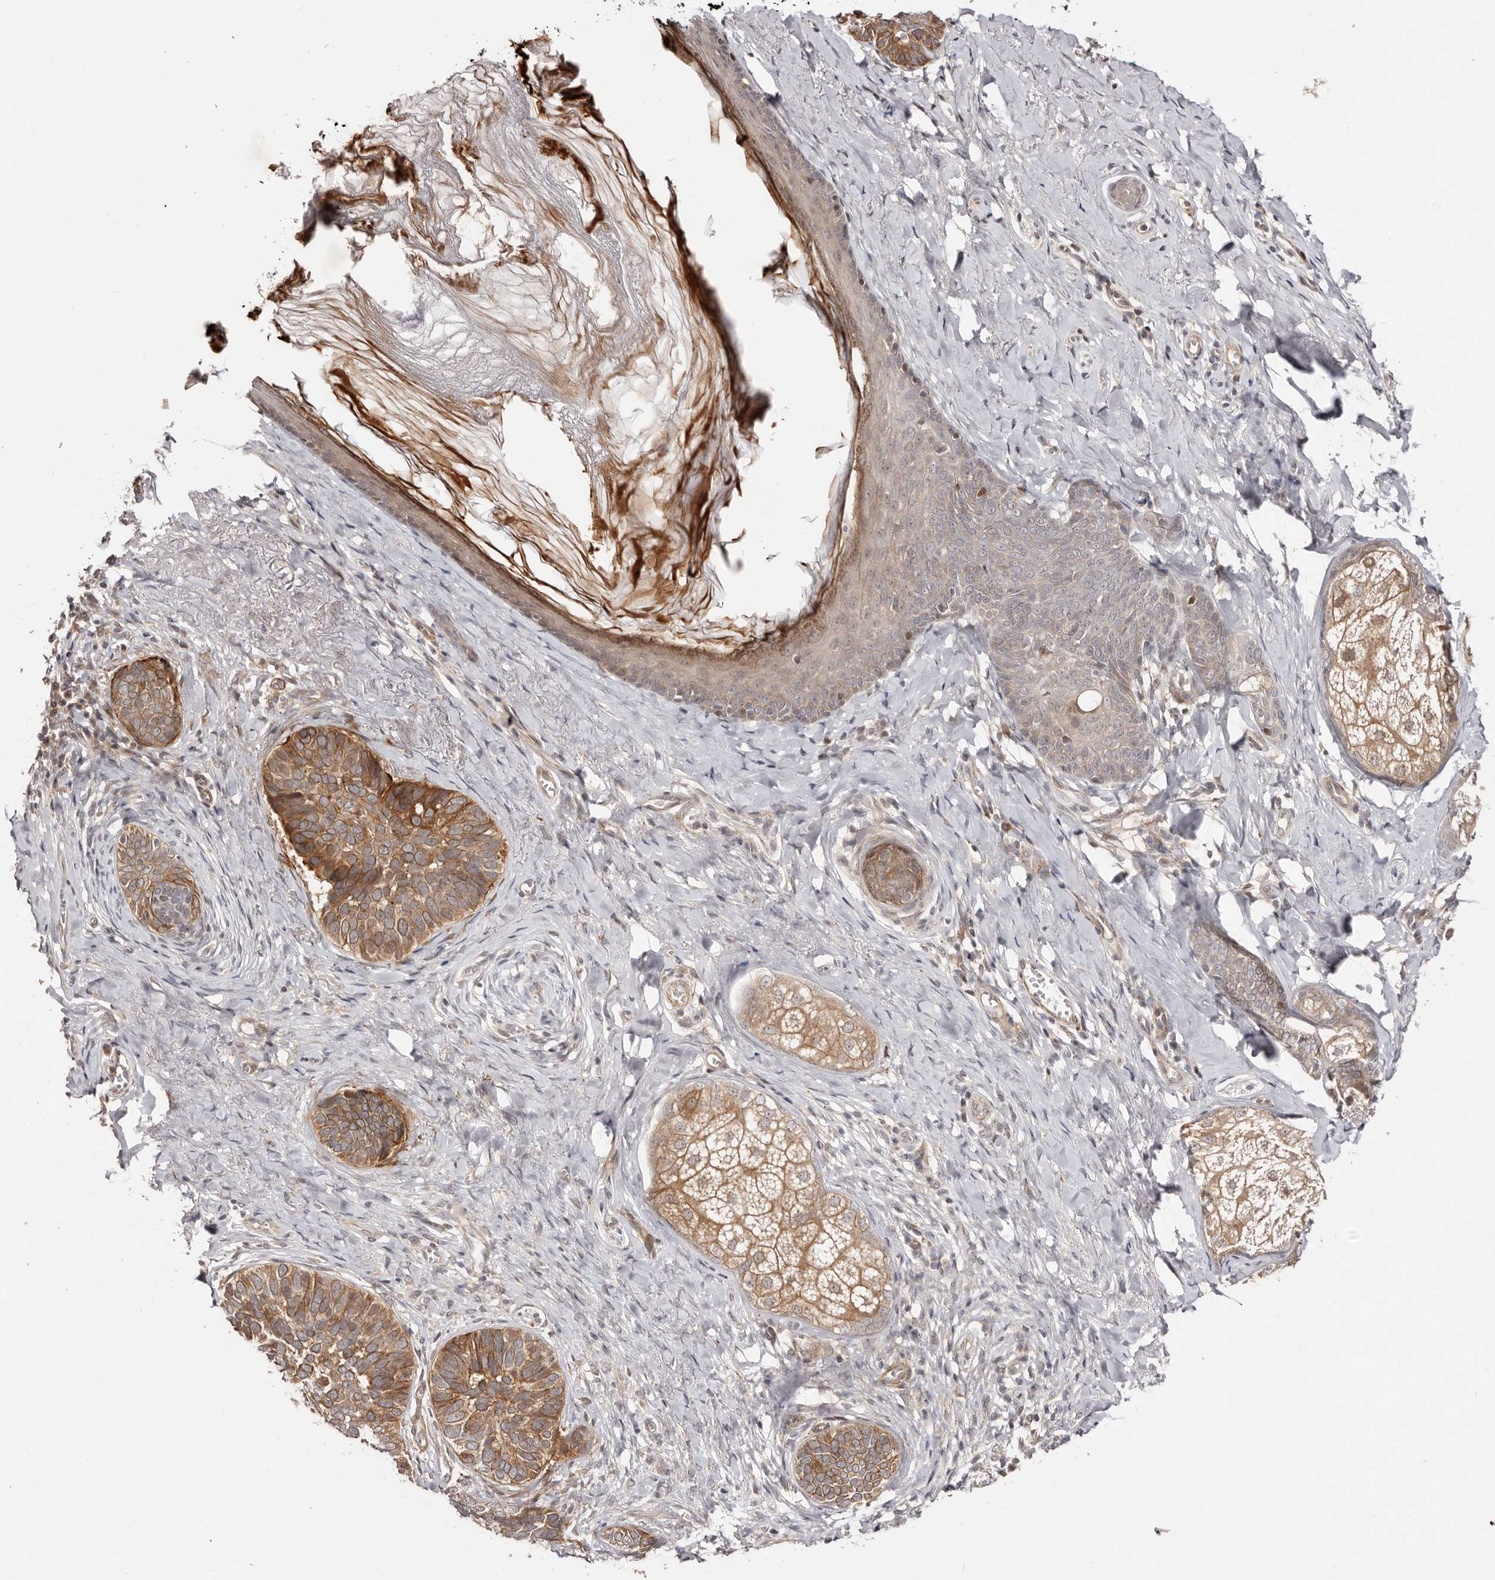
{"staining": {"intensity": "moderate", "quantity": ">75%", "location": "cytoplasmic/membranous"}, "tissue": "skin cancer", "cell_type": "Tumor cells", "image_type": "cancer", "snomed": [{"axis": "morphology", "description": "Basal cell carcinoma"}, {"axis": "topography", "description": "Skin"}], "caption": "An IHC image of neoplastic tissue is shown. Protein staining in brown shows moderate cytoplasmic/membranous positivity in skin cancer within tumor cells.", "gene": "MICAL2", "patient": {"sex": "male", "age": 62}}